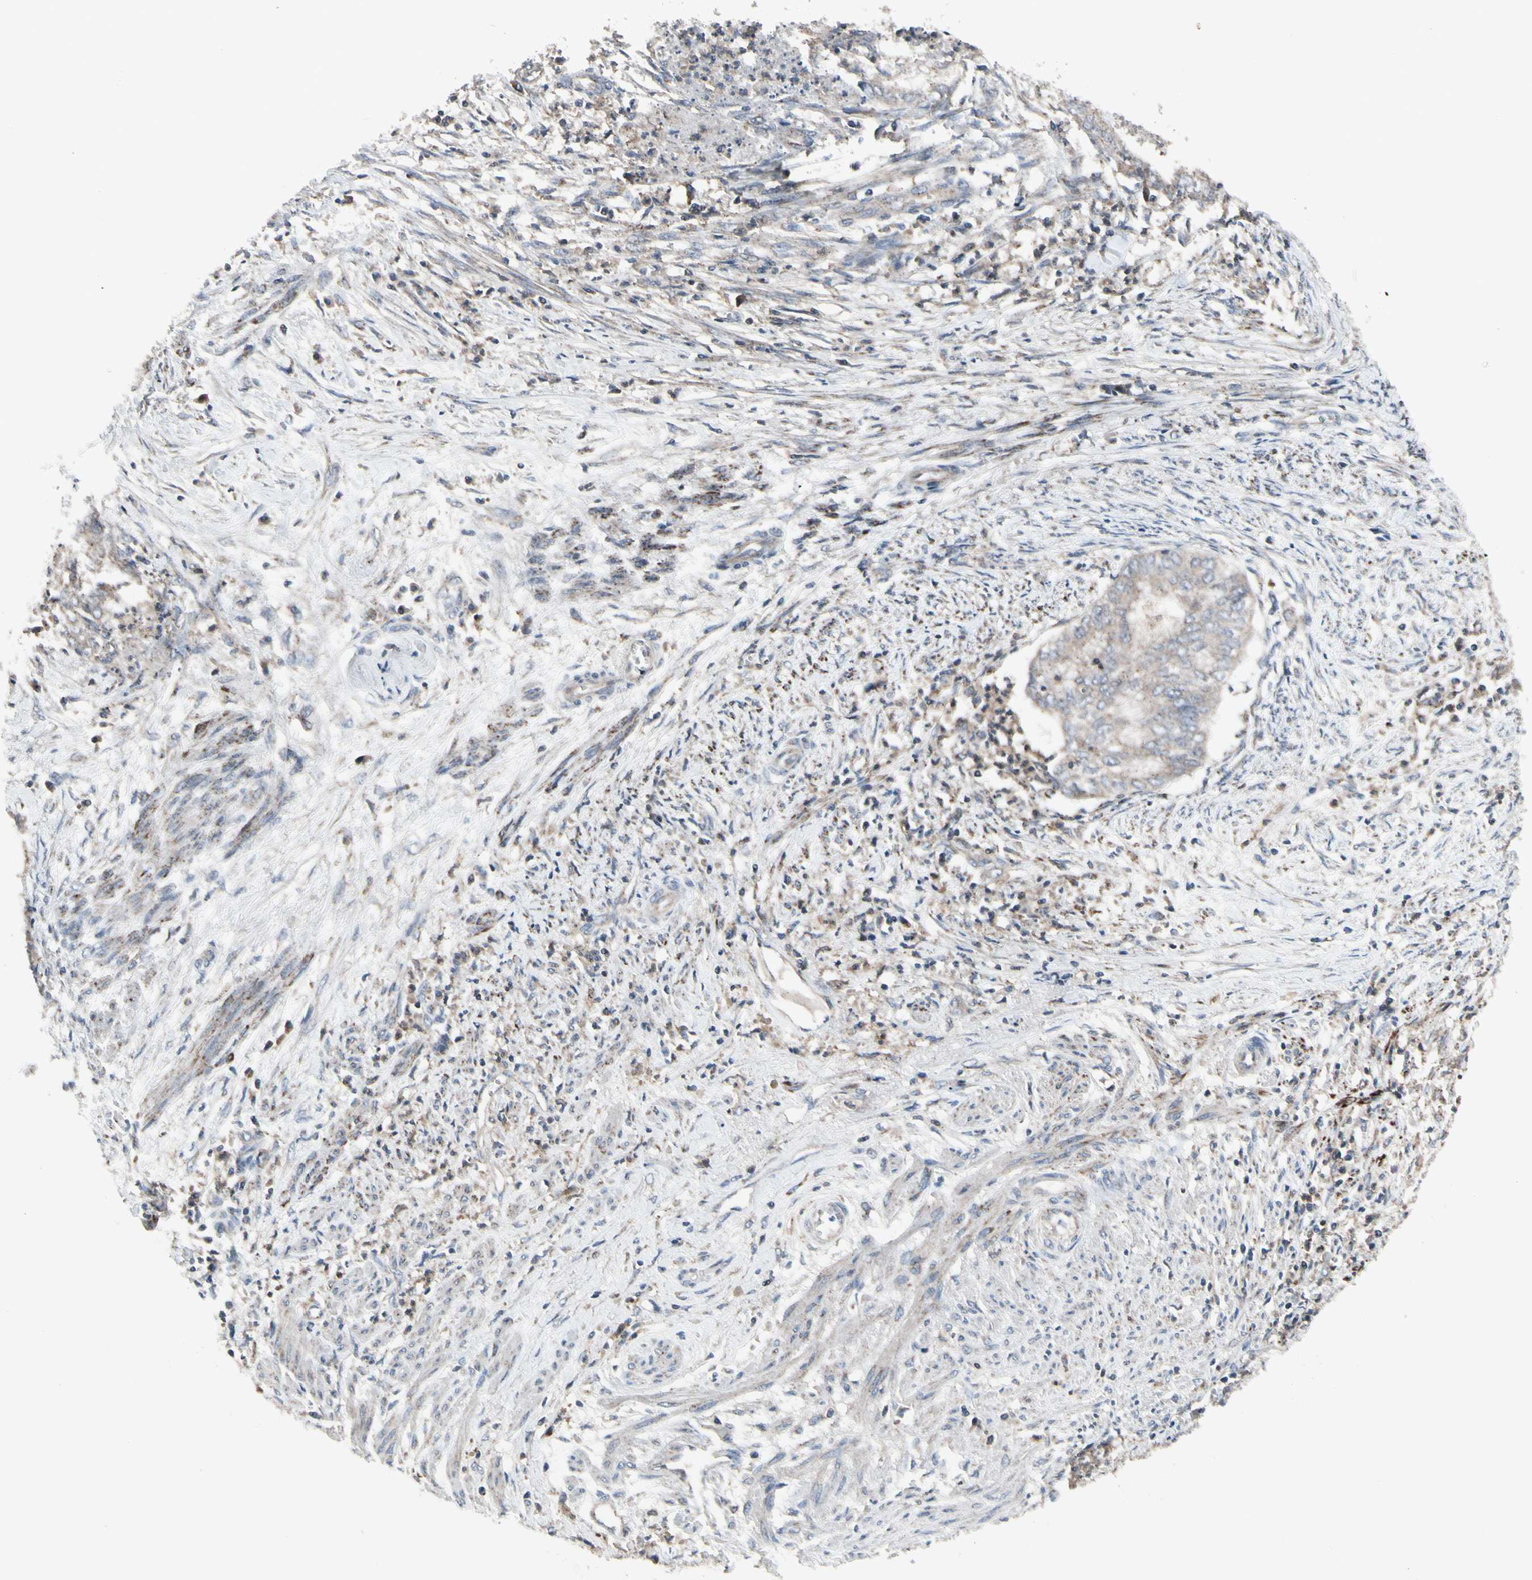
{"staining": {"intensity": "weak", "quantity": ">75%", "location": "cytoplasmic/membranous"}, "tissue": "endometrial cancer", "cell_type": "Tumor cells", "image_type": "cancer", "snomed": [{"axis": "morphology", "description": "Necrosis, NOS"}, {"axis": "morphology", "description": "Adenocarcinoma, NOS"}, {"axis": "topography", "description": "Endometrium"}], "caption": "The immunohistochemical stain labels weak cytoplasmic/membranous staining in tumor cells of endometrial cancer (adenocarcinoma) tissue.", "gene": "NMI", "patient": {"sex": "female", "age": 79}}